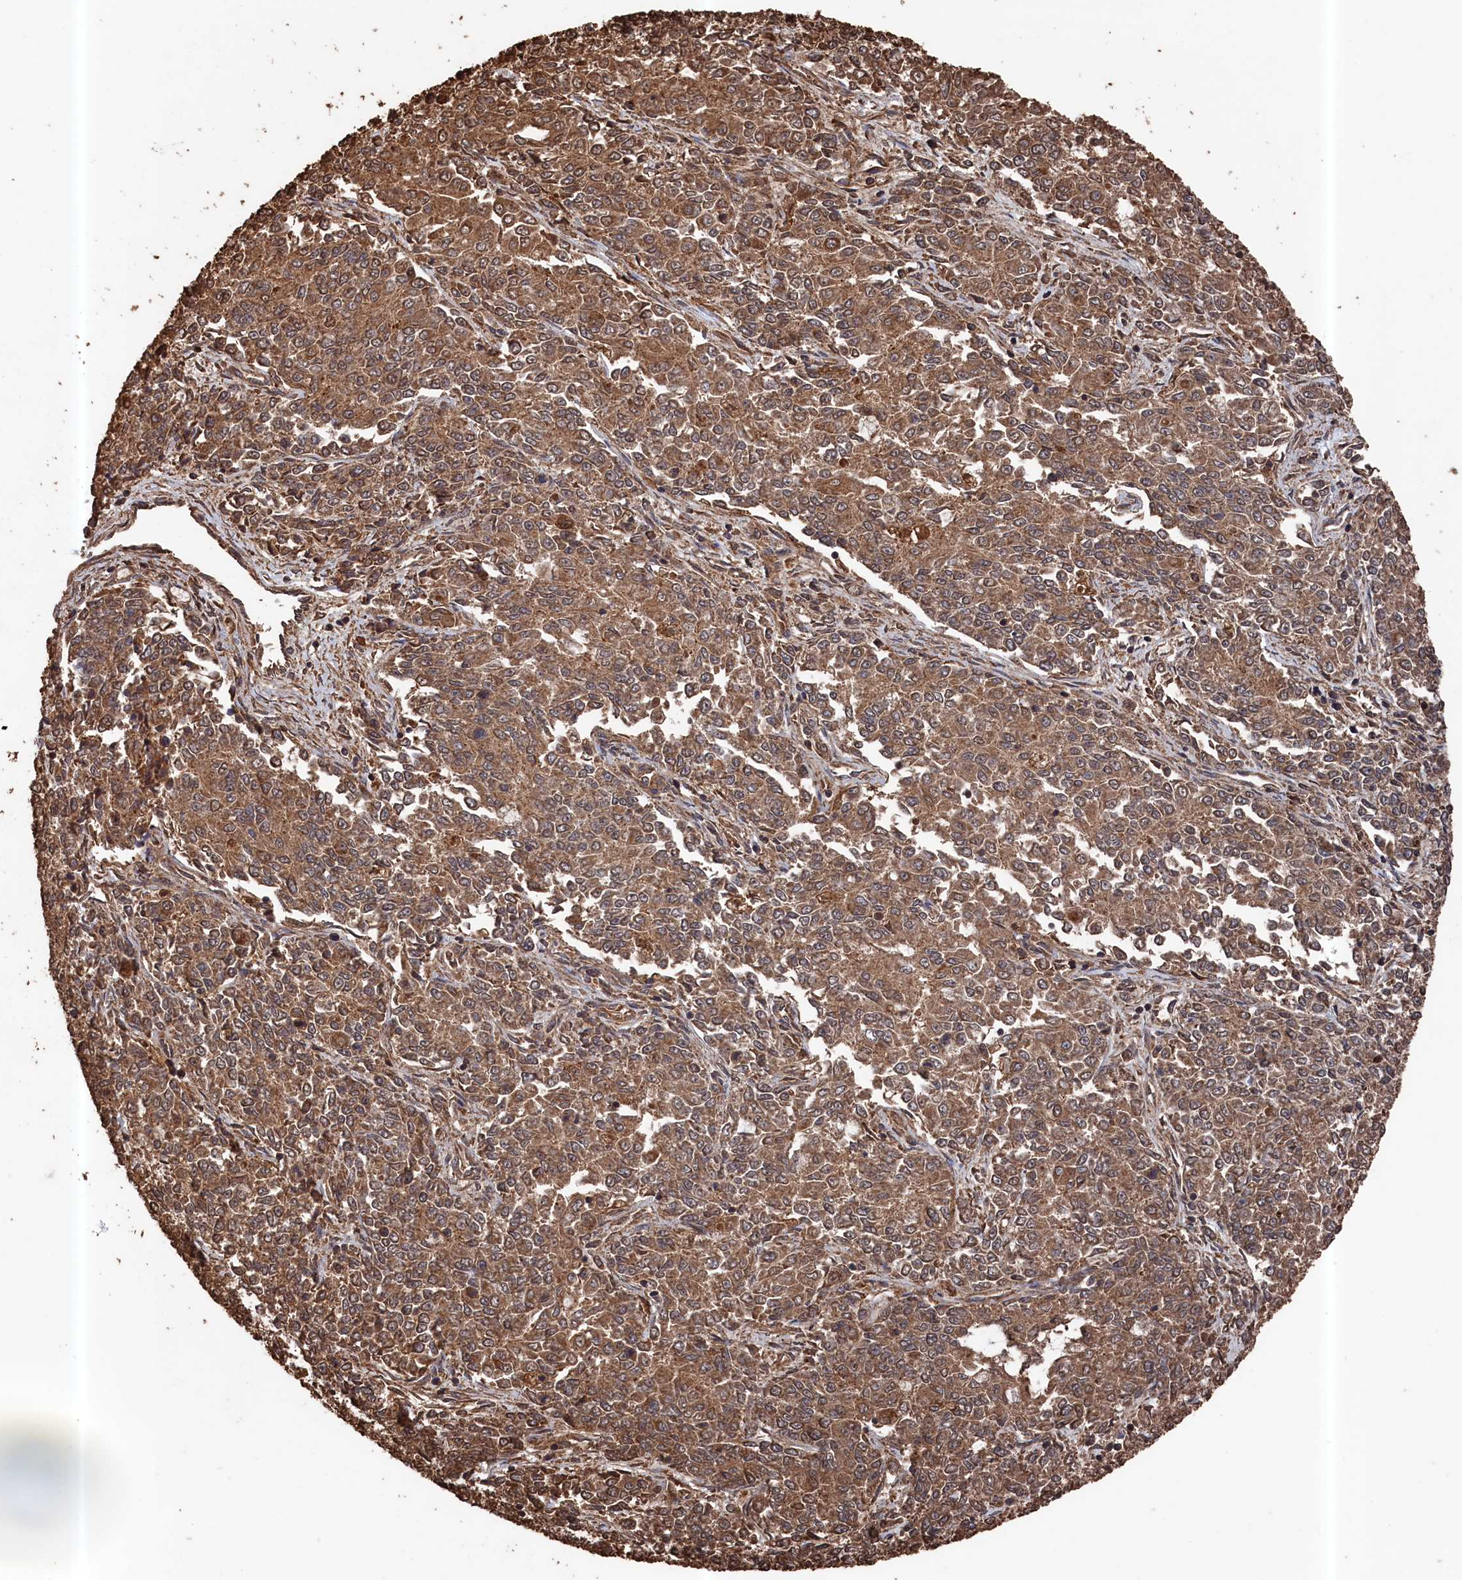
{"staining": {"intensity": "moderate", "quantity": ">75%", "location": "cytoplasmic/membranous"}, "tissue": "endometrial cancer", "cell_type": "Tumor cells", "image_type": "cancer", "snomed": [{"axis": "morphology", "description": "Adenocarcinoma, NOS"}, {"axis": "topography", "description": "Endometrium"}], "caption": "Brown immunohistochemical staining in human endometrial adenocarcinoma demonstrates moderate cytoplasmic/membranous positivity in about >75% of tumor cells.", "gene": "SNX33", "patient": {"sex": "female", "age": 50}}